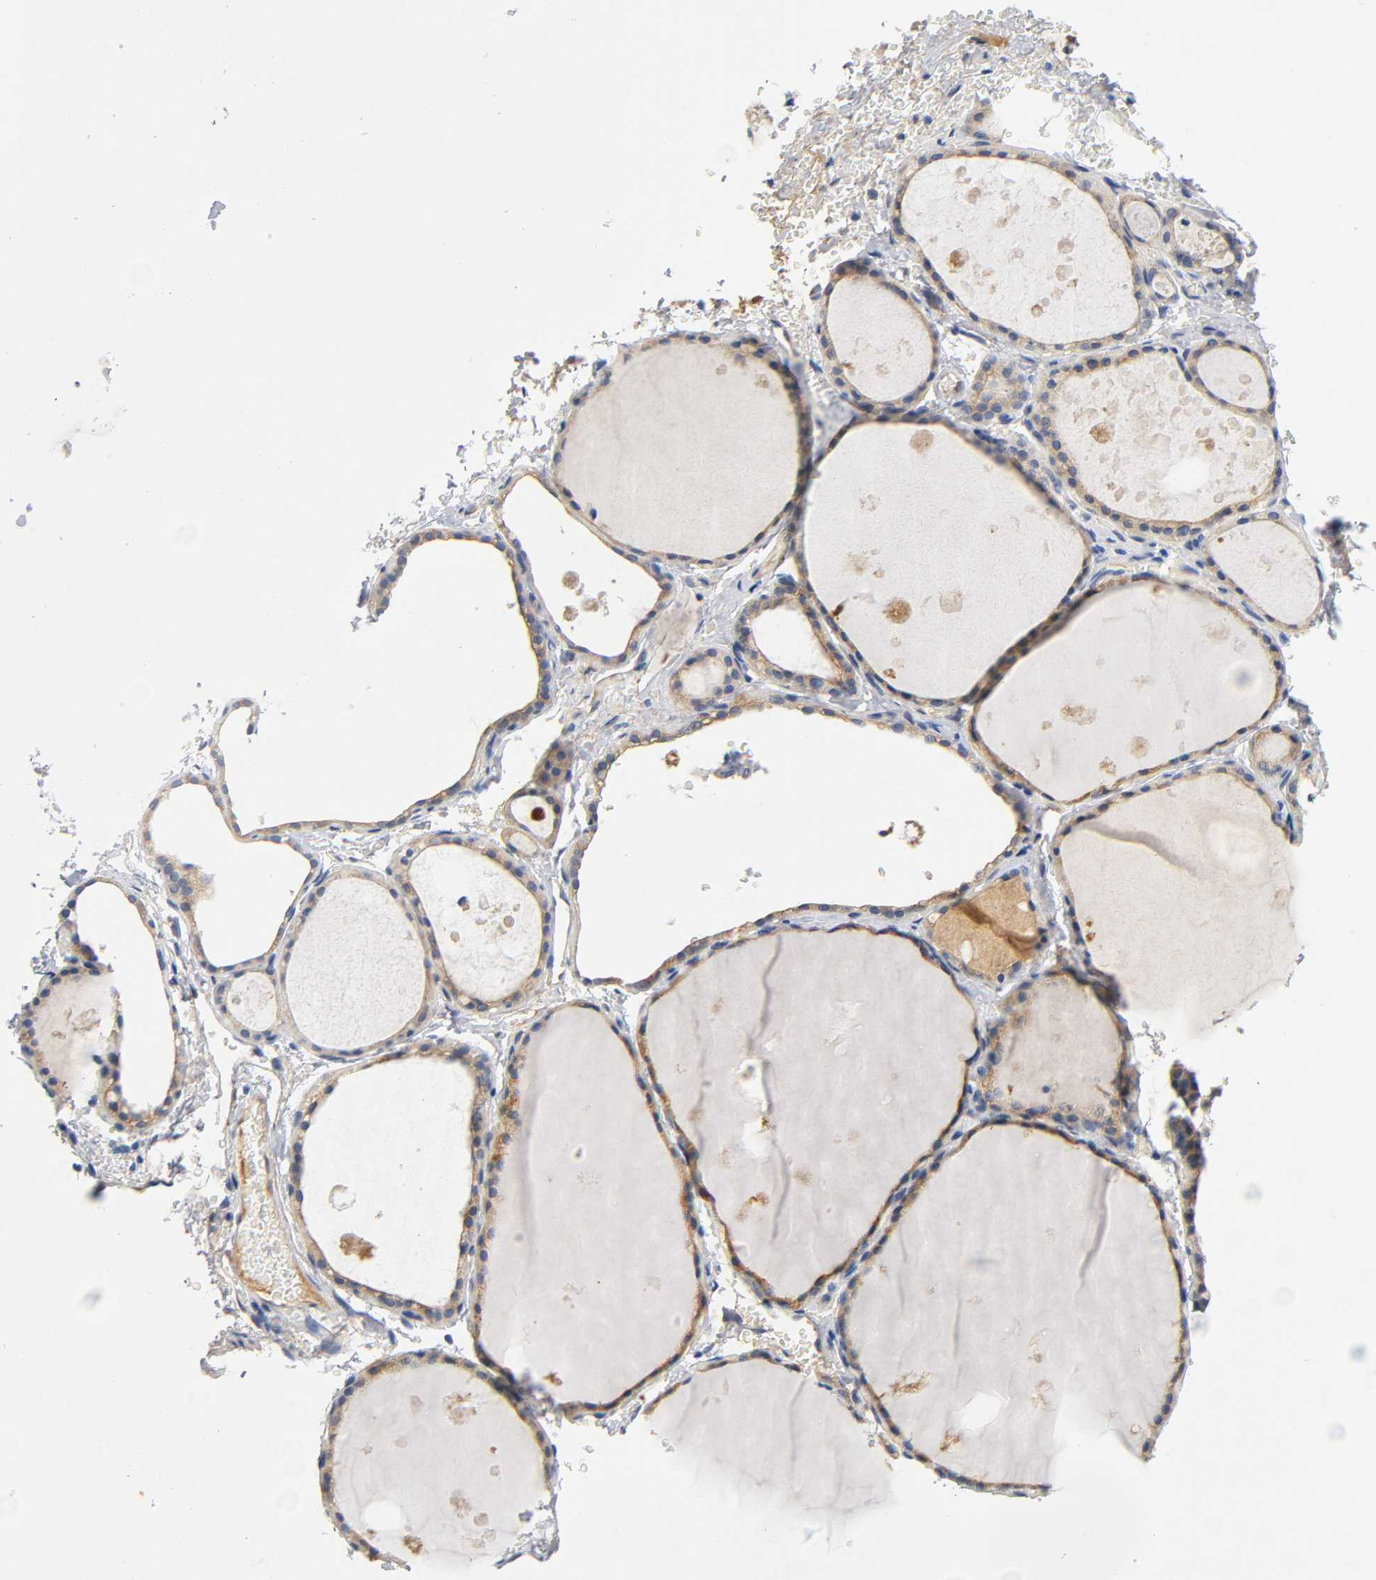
{"staining": {"intensity": "moderate", "quantity": ">75%", "location": "cytoplasmic/membranous"}, "tissue": "thyroid gland", "cell_type": "Glandular cells", "image_type": "normal", "snomed": [{"axis": "morphology", "description": "Normal tissue, NOS"}, {"axis": "topography", "description": "Thyroid gland"}], "caption": "Immunohistochemical staining of unremarkable thyroid gland reveals moderate cytoplasmic/membranous protein staining in about >75% of glandular cells.", "gene": "TNC", "patient": {"sex": "male", "age": 61}}